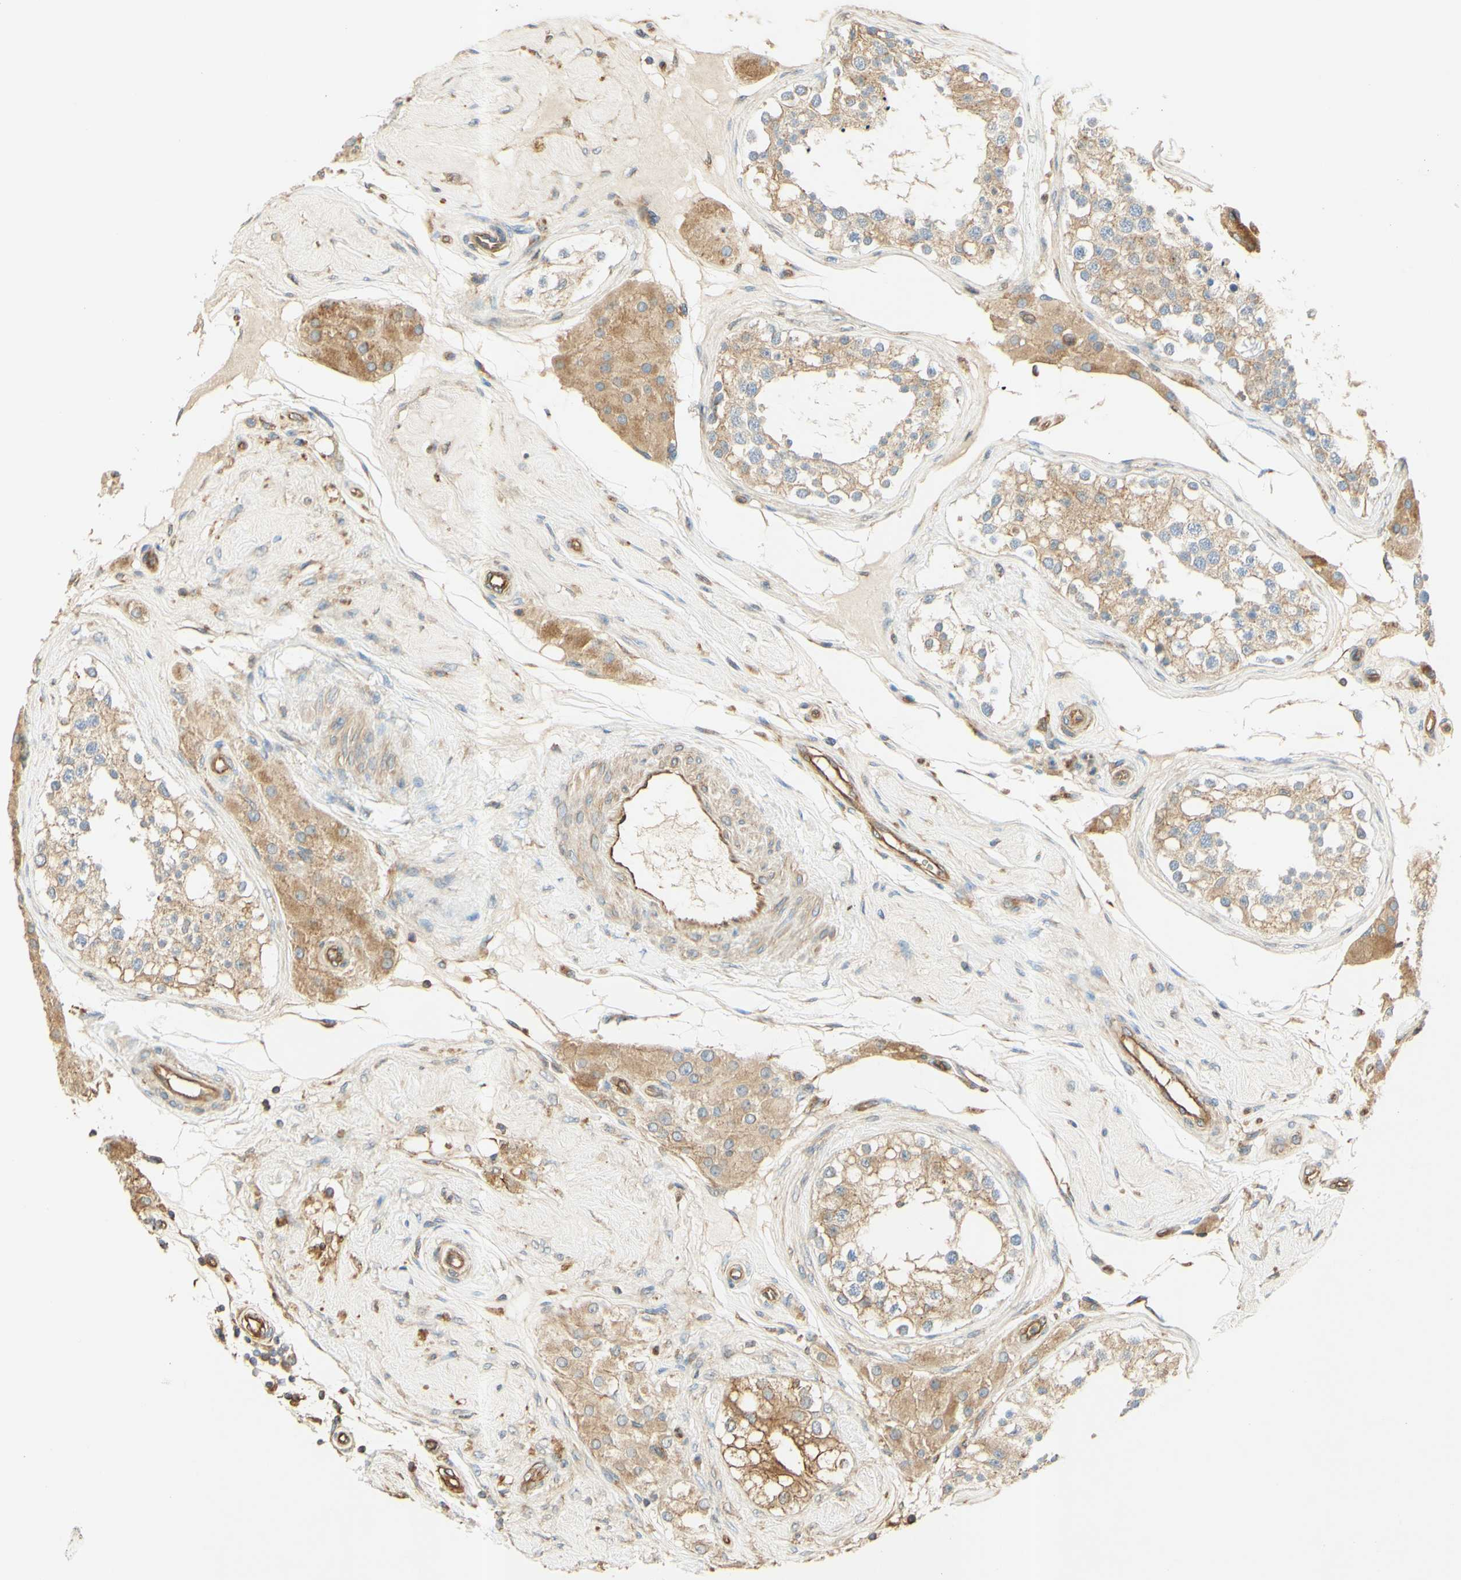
{"staining": {"intensity": "moderate", "quantity": ">75%", "location": "cytoplasmic/membranous"}, "tissue": "testis", "cell_type": "Cells in seminiferous ducts", "image_type": "normal", "snomed": [{"axis": "morphology", "description": "Normal tissue, NOS"}, {"axis": "topography", "description": "Testis"}], "caption": "Immunohistochemistry photomicrograph of unremarkable human testis stained for a protein (brown), which displays medium levels of moderate cytoplasmic/membranous positivity in approximately >75% of cells in seminiferous ducts.", "gene": "IKBKG", "patient": {"sex": "male", "age": 68}}